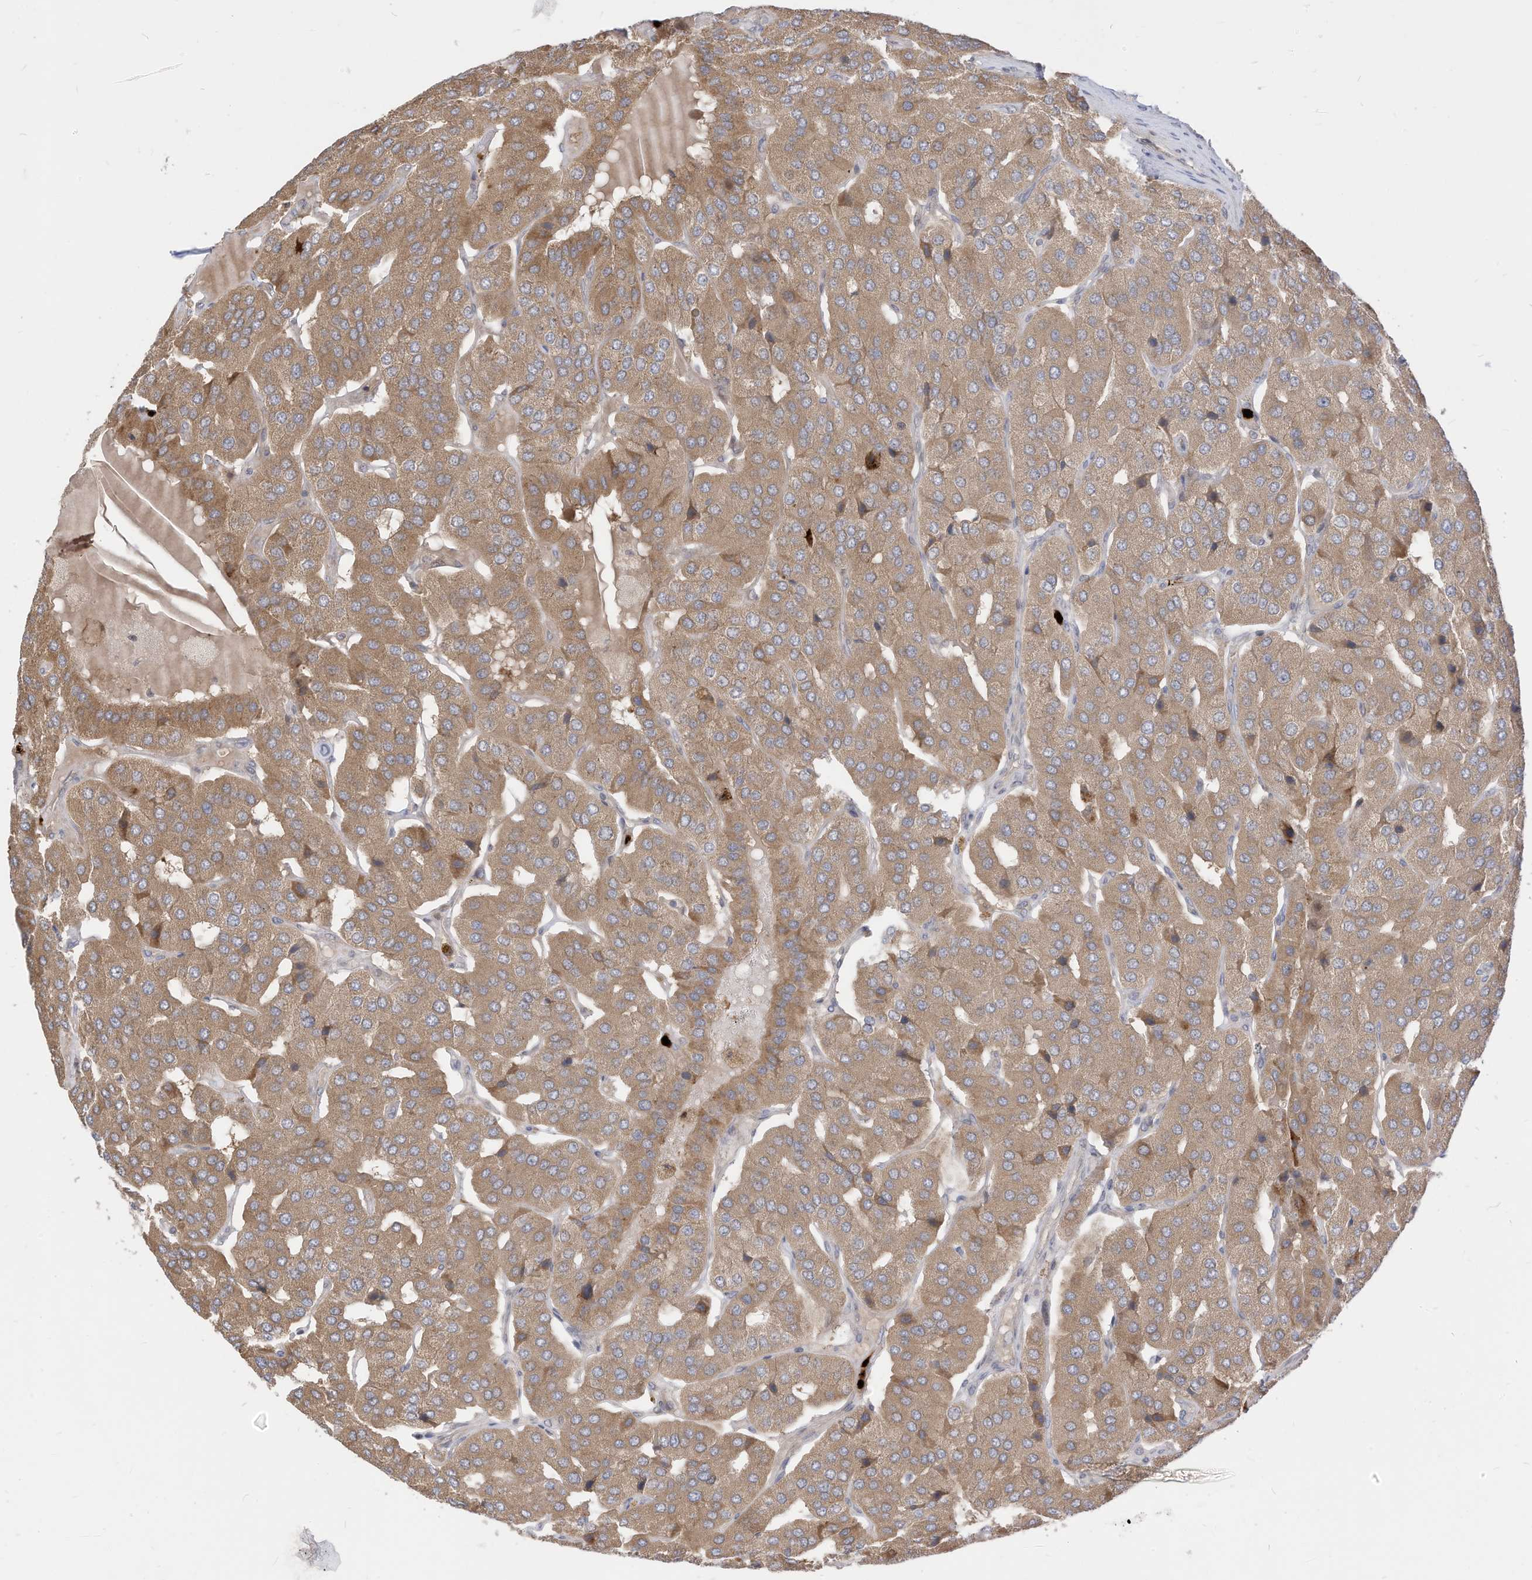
{"staining": {"intensity": "moderate", "quantity": ">75%", "location": "cytoplasmic/membranous"}, "tissue": "parathyroid gland", "cell_type": "Glandular cells", "image_type": "normal", "snomed": [{"axis": "morphology", "description": "Normal tissue, NOS"}, {"axis": "morphology", "description": "Adenoma, NOS"}, {"axis": "topography", "description": "Parathyroid gland"}], "caption": "Protein staining of normal parathyroid gland exhibits moderate cytoplasmic/membranous staining in about >75% of glandular cells.", "gene": "CNKSR1", "patient": {"sex": "female", "age": 86}}